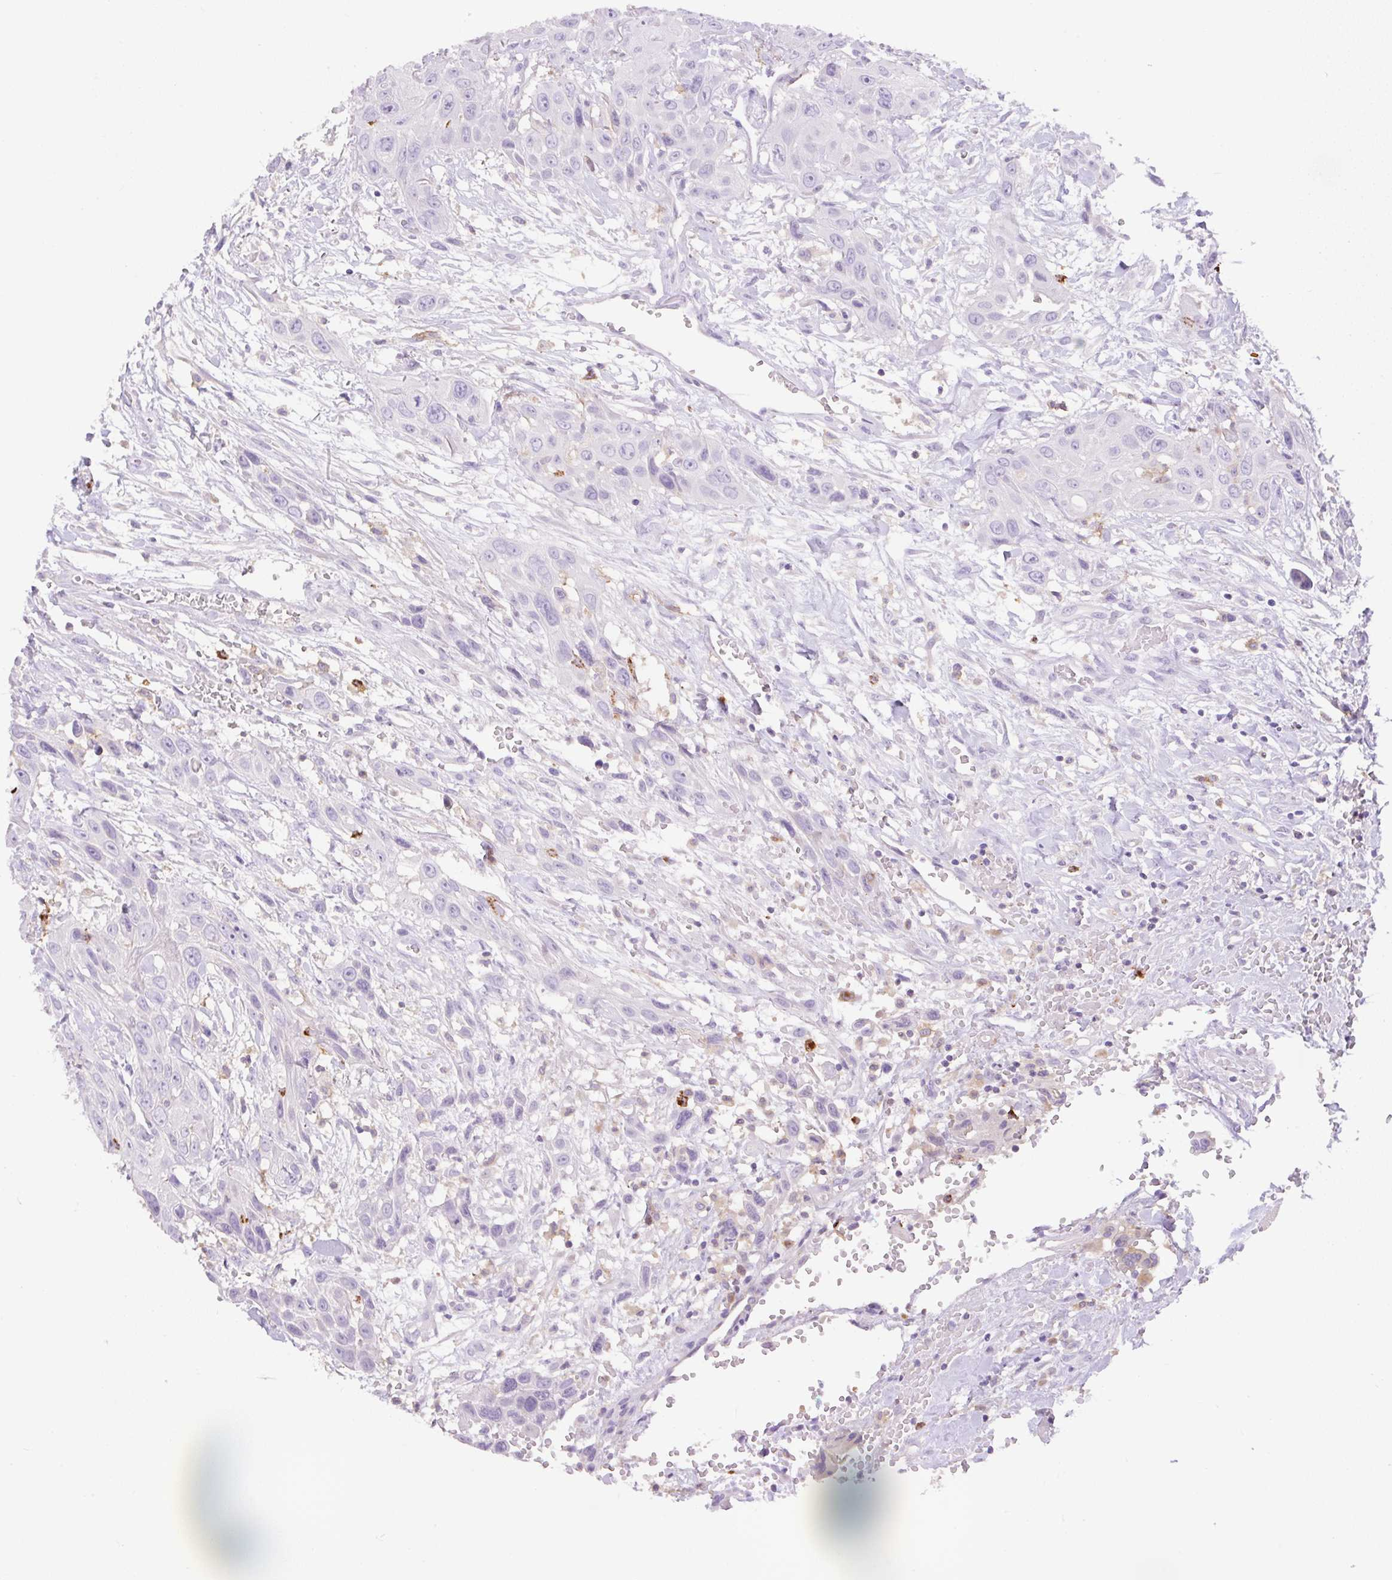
{"staining": {"intensity": "negative", "quantity": "none", "location": "none"}, "tissue": "head and neck cancer", "cell_type": "Tumor cells", "image_type": "cancer", "snomed": [{"axis": "morphology", "description": "Squamous cell carcinoma, NOS"}, {"axis": "topography", "description": "Head-Neck"}], "caption": "There is no significant staining in tumor cells of head and neck cancer.", "gene": "TDRD15", "patient": {"sex": "male", "age": 81}}